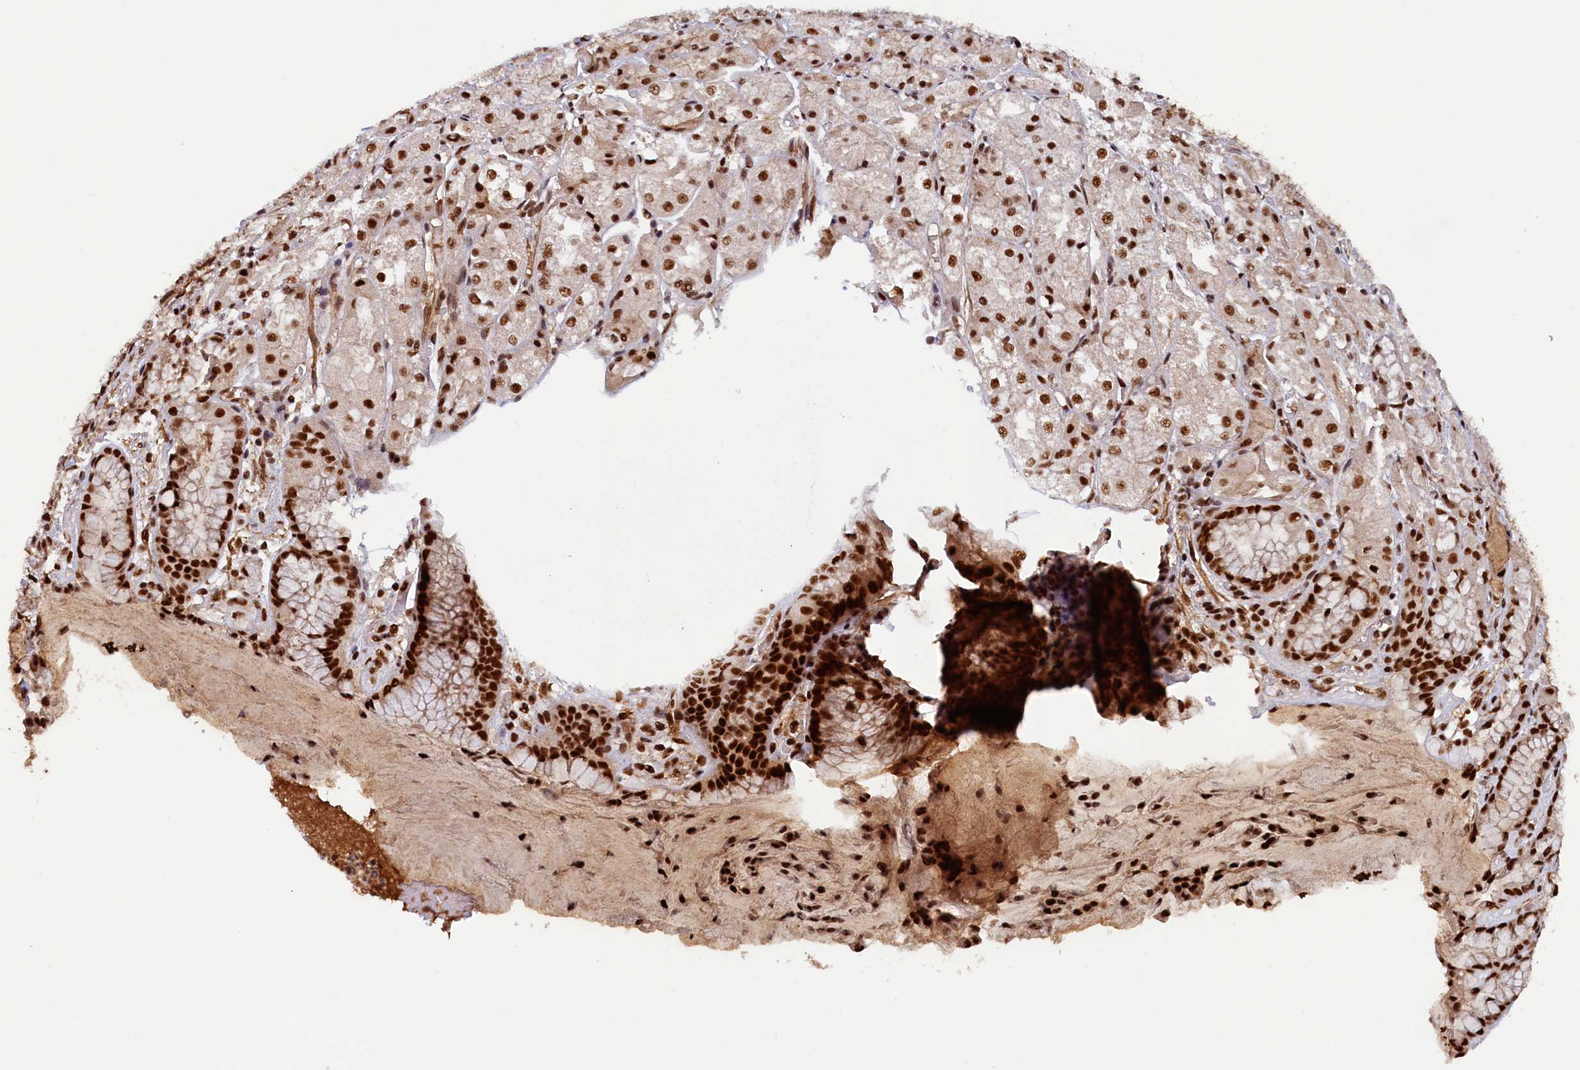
{"staining": {"intensity": "strong", "quantity": ">75%", "location": "nuclear"}, "tissue": "stomach", "cell_type": "Glandular cells", "image_type": "normal", "snomed": [{"axis": "morphology", "description": "Normal tissue, NOS"}, {"axis": "topography", "description": "Stomach, upper"}], "caption": "Stomach stained with DAB (3,3'-diaminobenzidine) immunohistochemistry (IHC) displays high levels of strong nuclear positivity in about >75% of glandular cells.", "gene": "ZC3H18", "patient": {"sex": "male", "age": 72}}